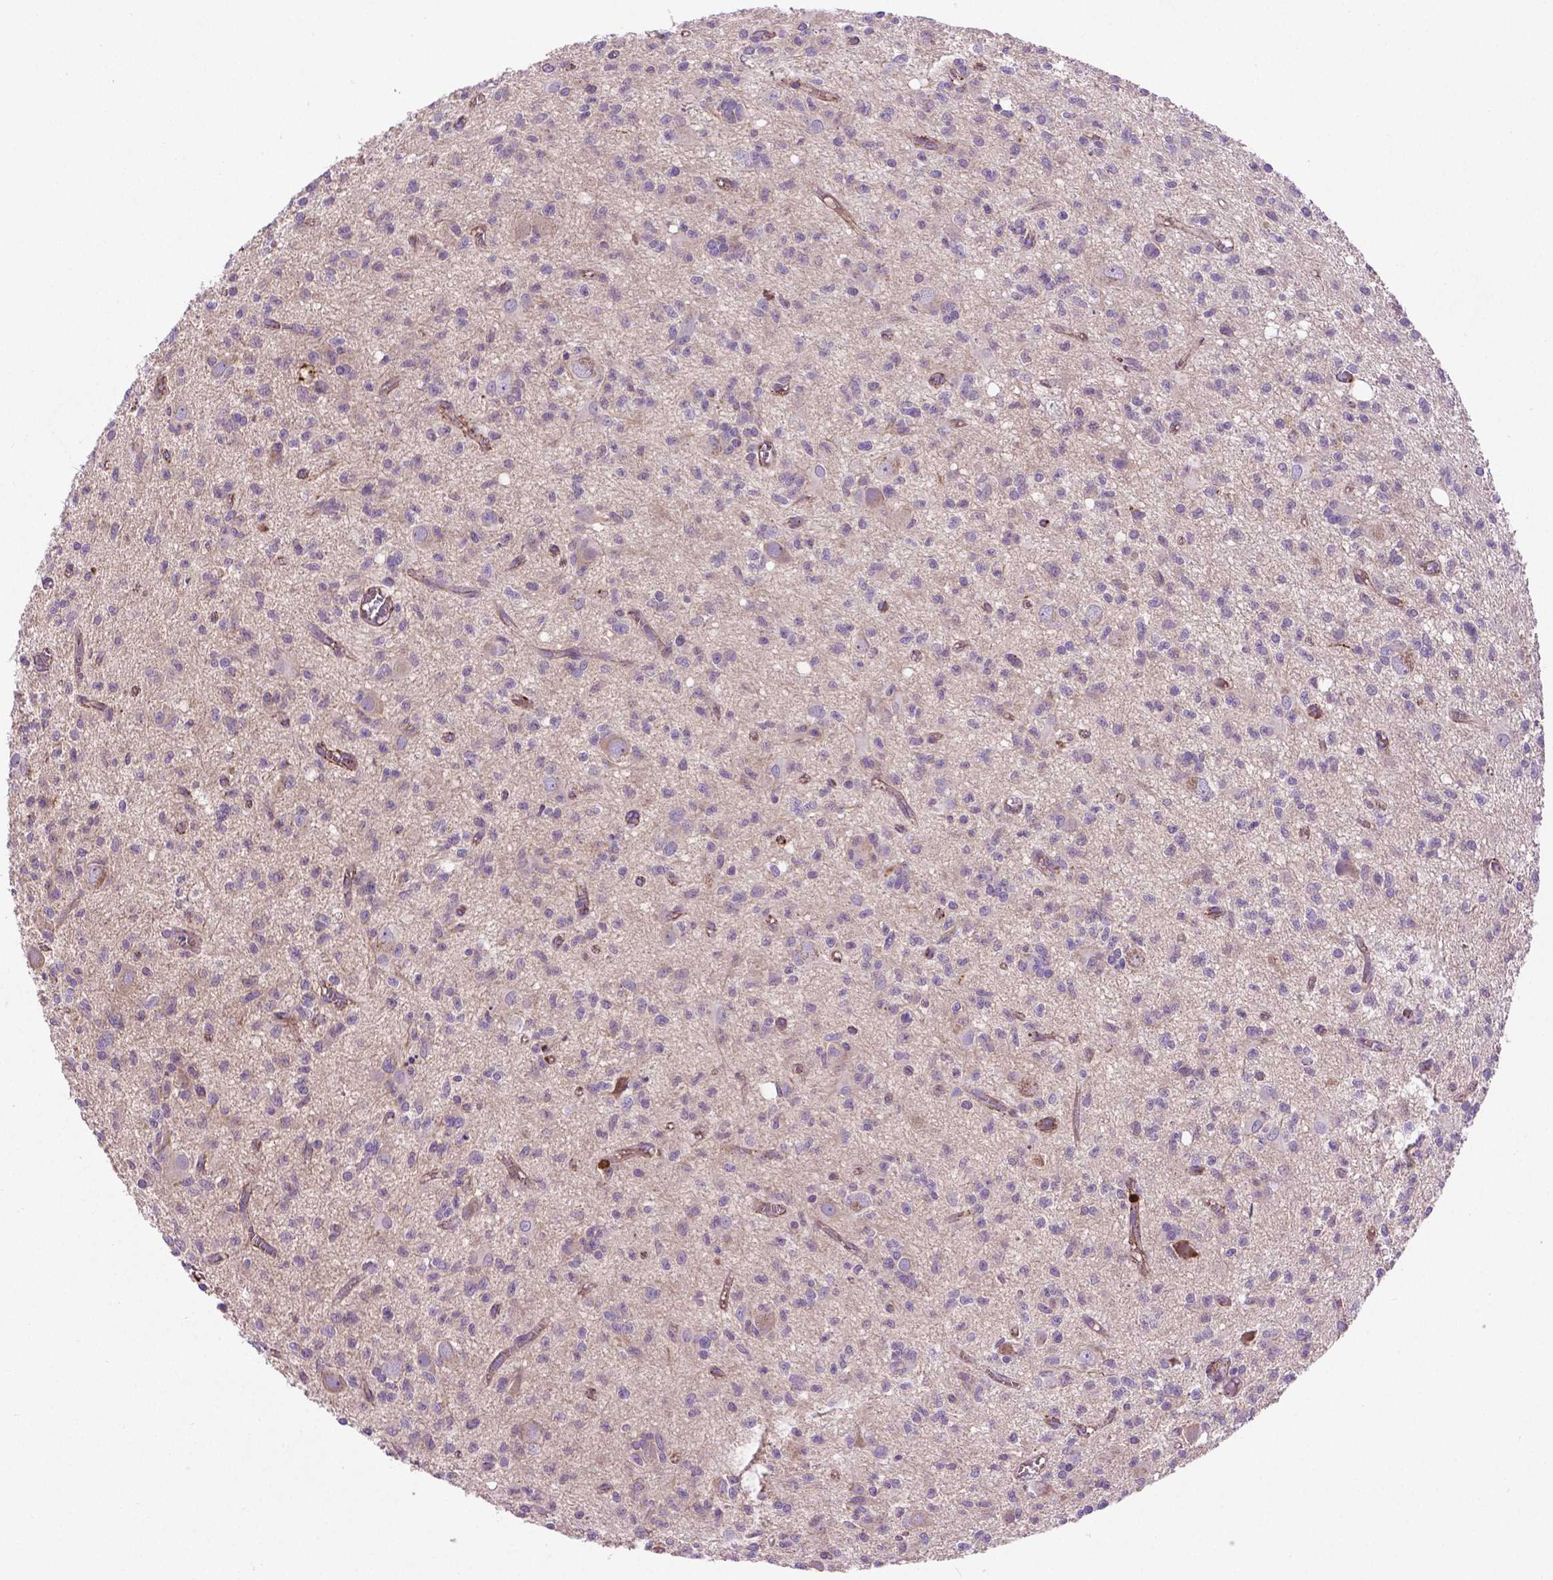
{"staining": {"intensity": "negative", "quantity": "none", "location": "none"}, "tissue": "glioma", "cell_type": "Tumor cells", "image_type": "cancer", "snomed": [{"axis": "morphology", "description": "Glioma, malignant, Low grade"}, {"axis": "topography", "description": "Brain"}], "caption": "Tumor cells show no significant protein positivity in glioma. The staining was performed using DAB to visualize the protein expression in brown, while the nuclei were stained in blue with hematoxylin (Magnification: 20x).", "gene": "CCER2", "patient": {"sex": "male", "age": 64}}